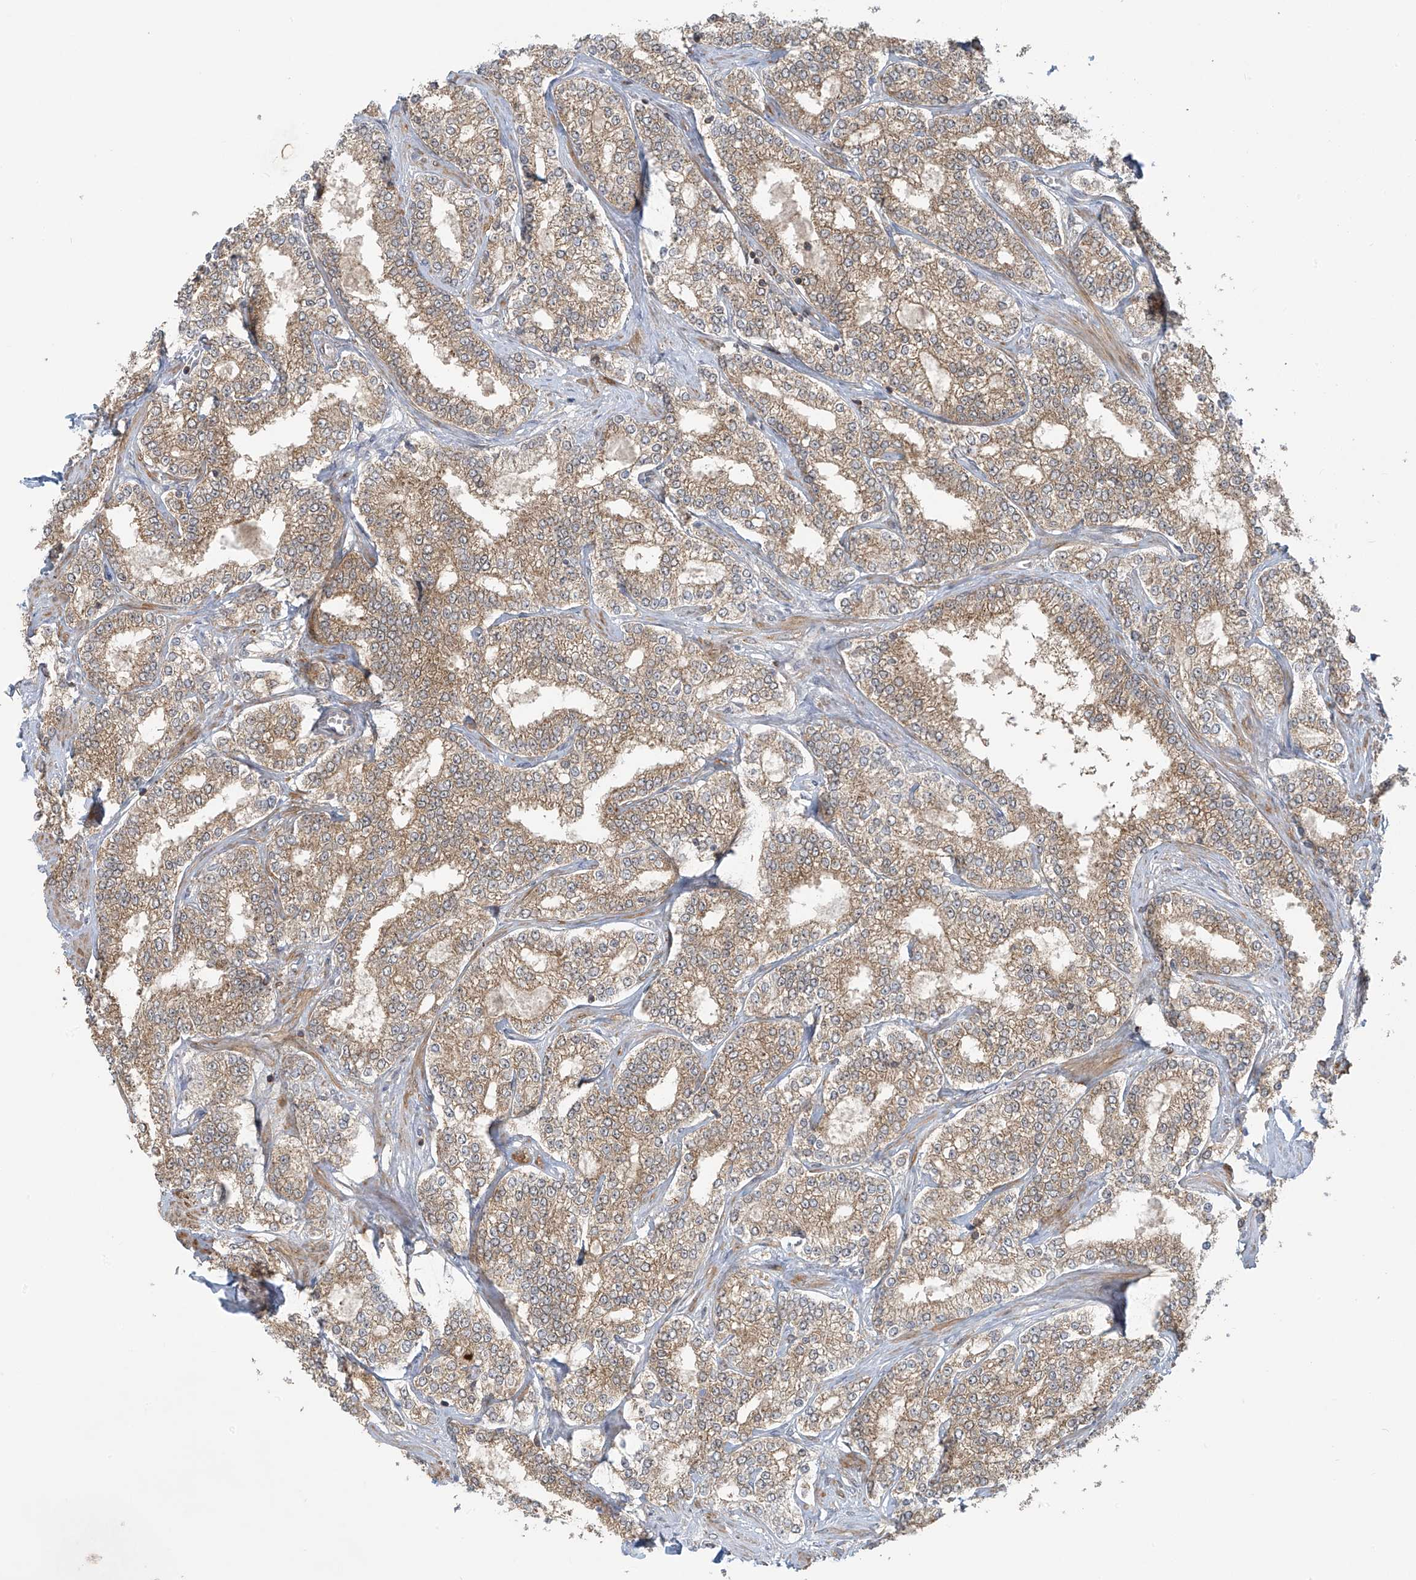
{"staining": {"intensity": "weak", "quantity": ">75%", "location": "cytoplasmic/membranous"}, "tissue": "prostate cancer", "cell_type": "Tumor cells", "image_type": "cancer", "snomed": [{"axis": "morphology", "description": "Normal tissue, NOS"}, {"axis": "morphology", "description": "Adenocarcinoma, High grade"}, {"axis": "topography", "description": "Prostate"}], "caption": "IHC photomicrograph of human prostate cancer (adenocarcinoma (high-grade)) stained for a protein (brown), which demonstrates low levels of weak cytoplasmic/membranous staining in approximately >75% of tumor cells.", "gene": "HDDC2", "patient": {"sex": "male", "age": 83}}